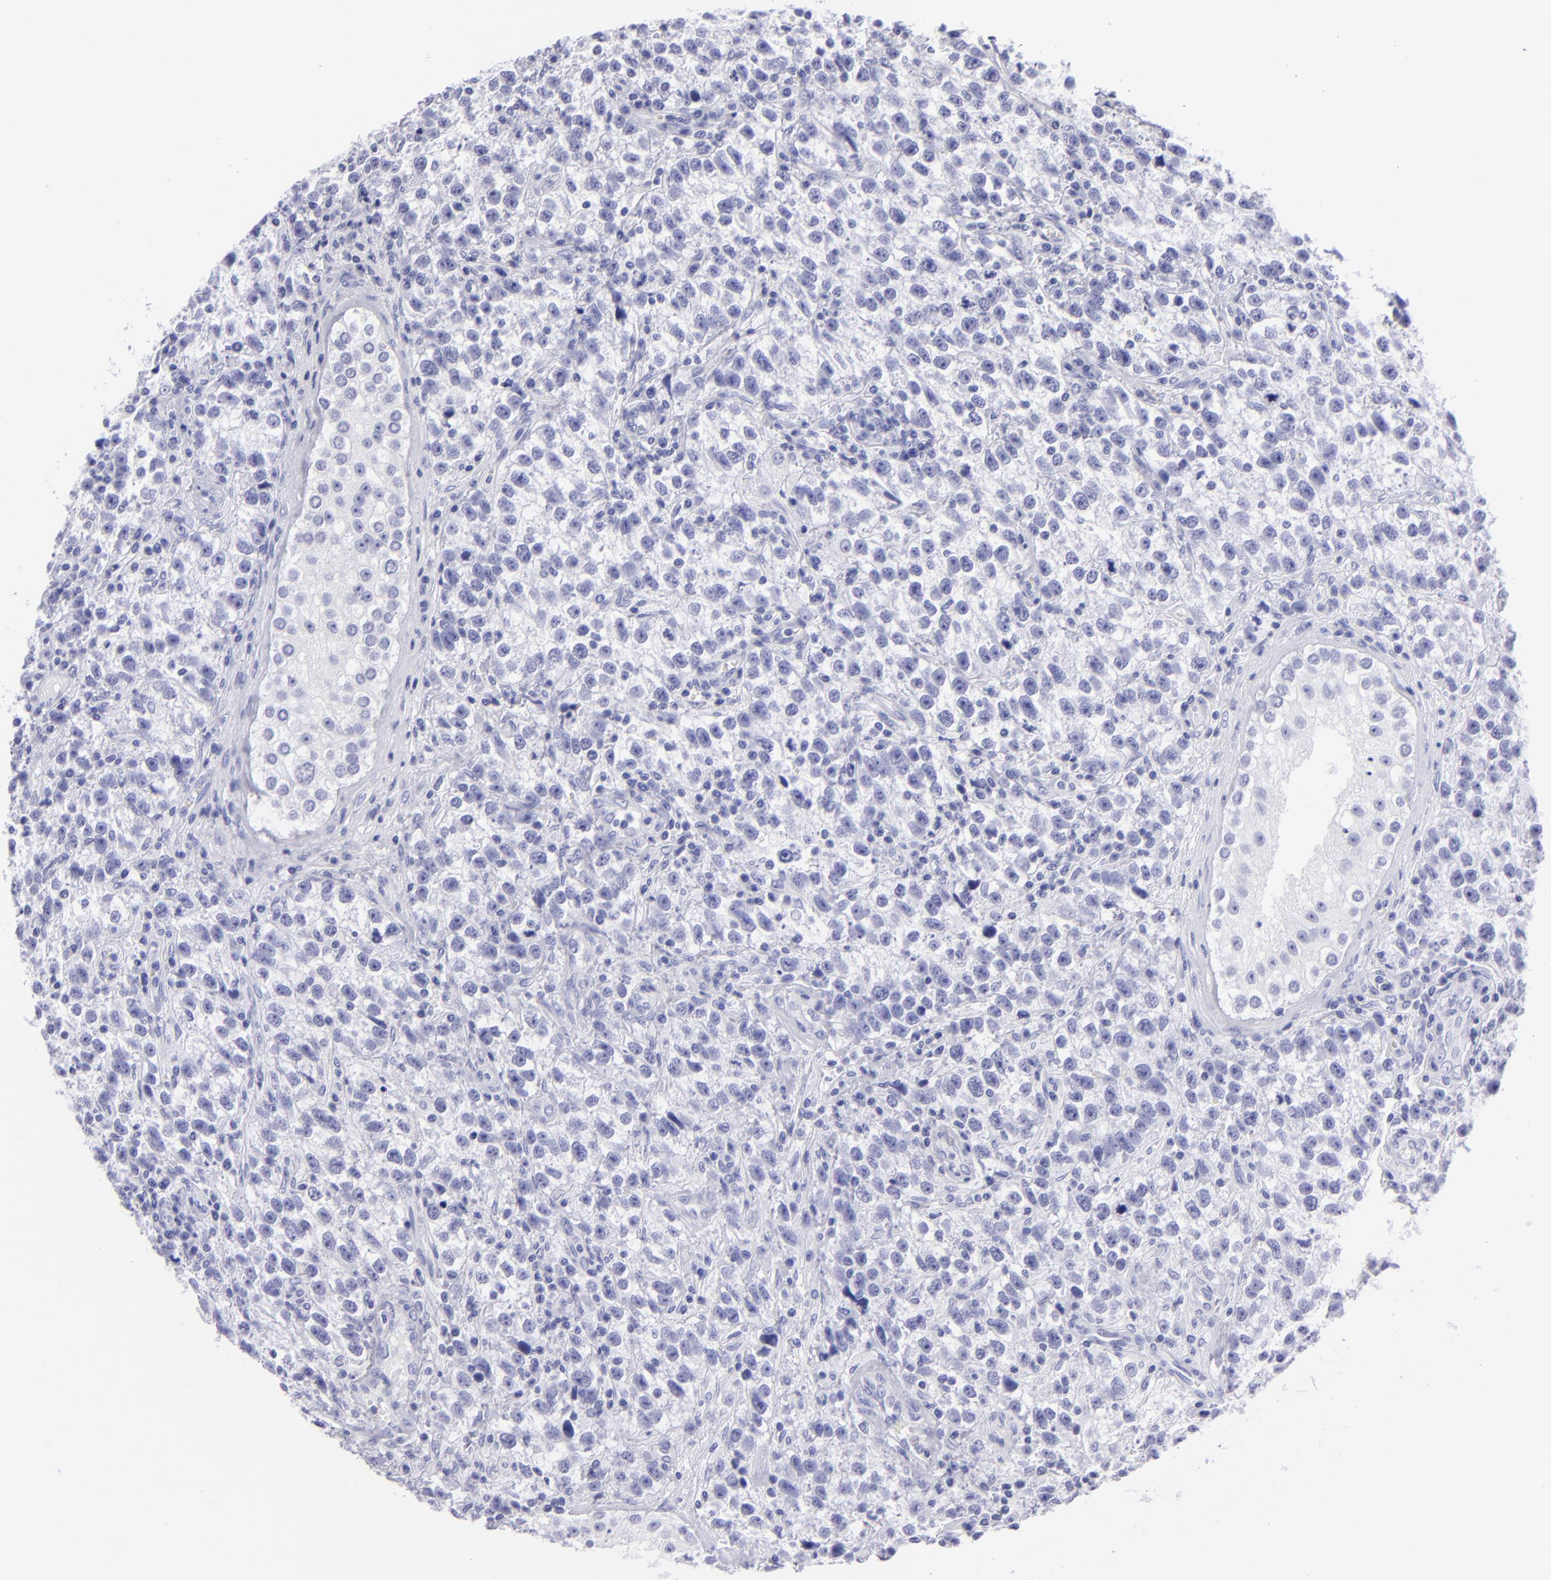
{"staining": {"intensity": "negative", "quantity": "none", "location": "none"}, "tissue": "testis cancer", "cell_type": "Tumor cells", "image_type": "cancer", "snomed": [{"axis": "morphology", "description": "Seminoma, NOS"}, {"axis": "topography", "description": "Testis"}], "caption": "The image displays no significant expression in tumor cells of testis cancer.", "gene": "SLC1A3", "patient": {"sex": "male", "age": 38}}